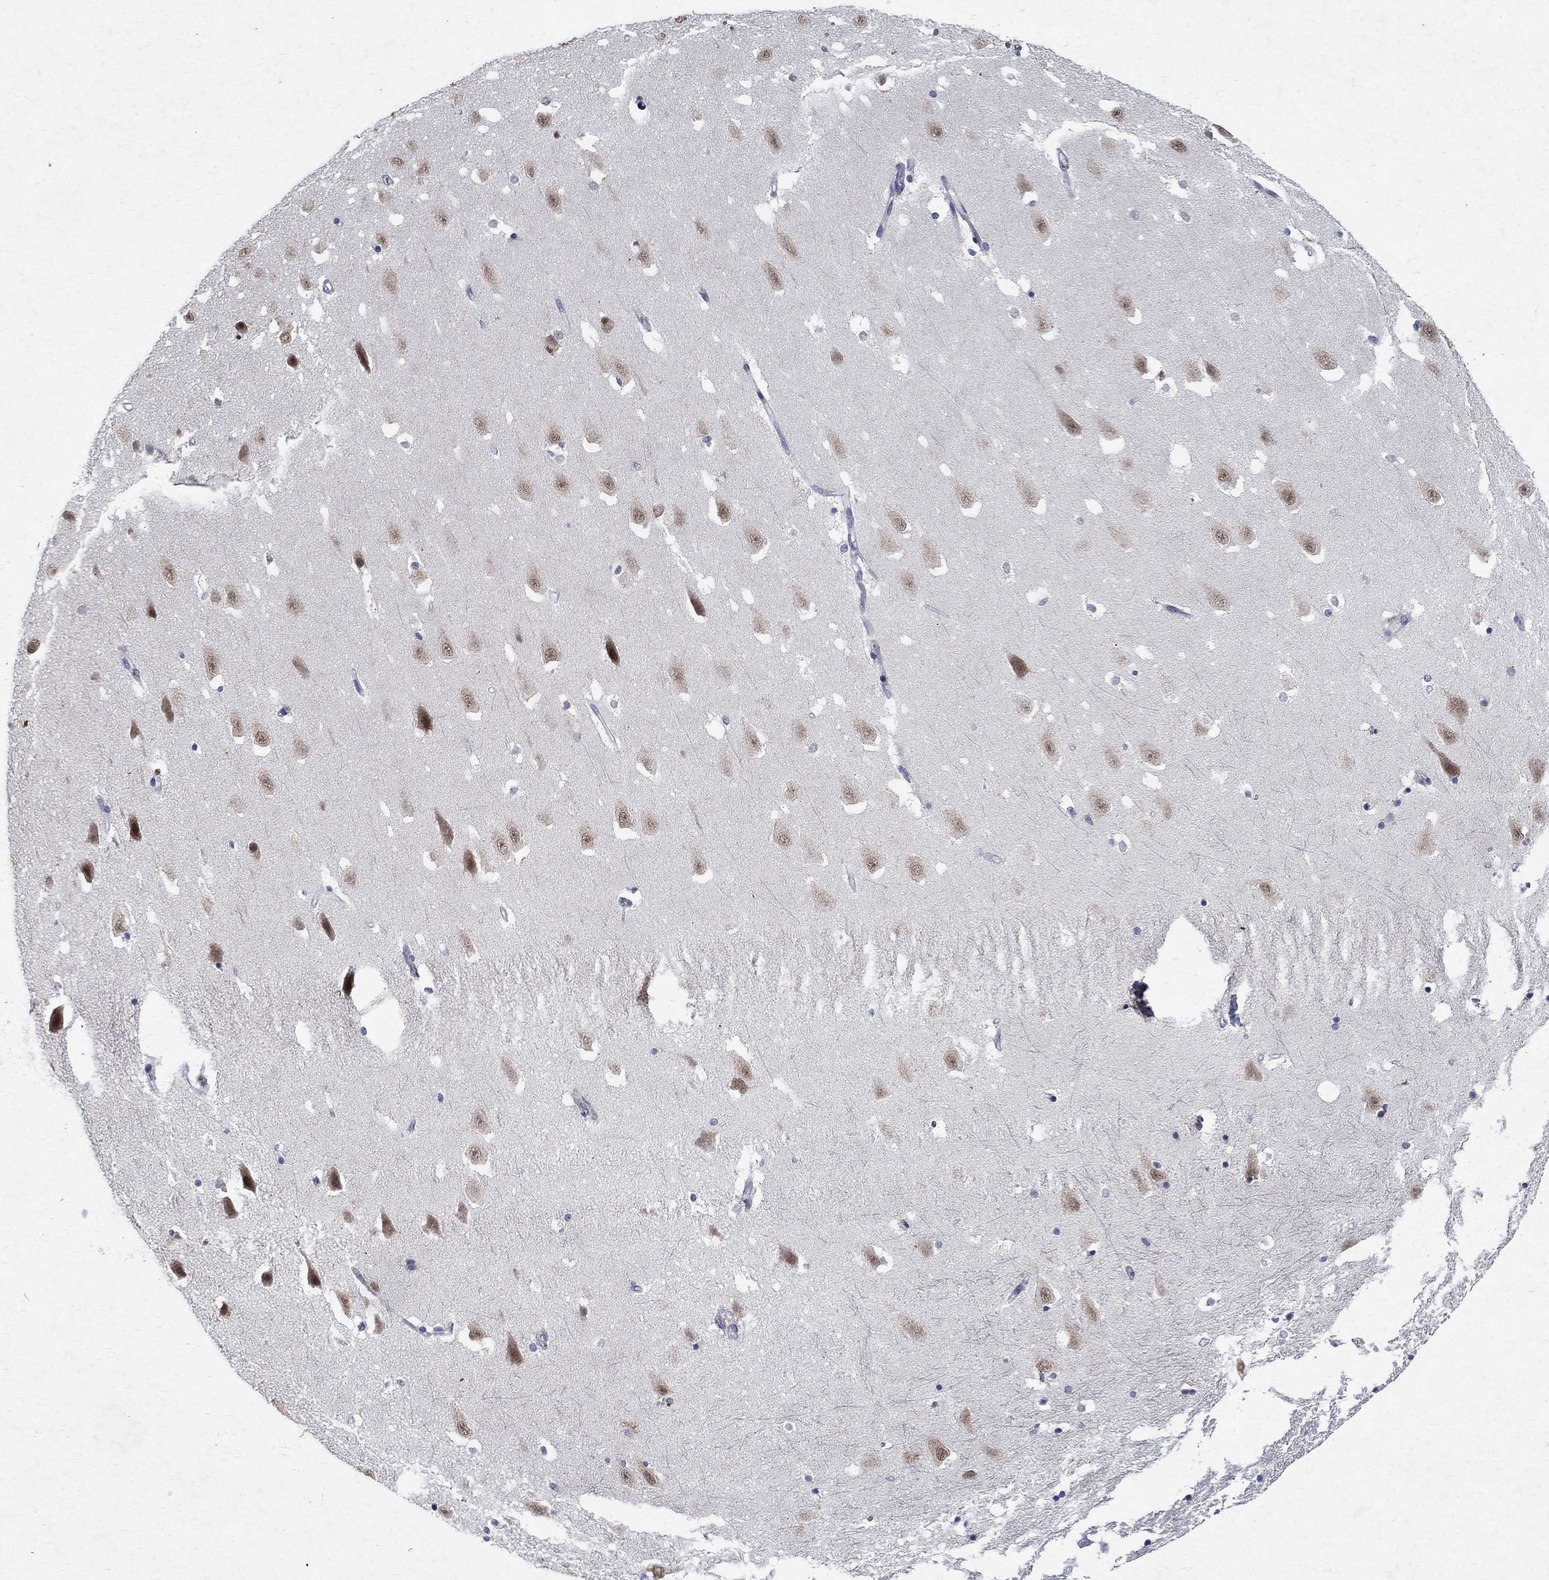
{"staining": {"intensity": "negative", "quantity": "none", "location": "none"}, "tissue": "hippocampus", "cell_type": "Glial cells", "image_type": "normal", "snomed": [{"axis": "morphology", "description": "Normal tissue, NOS"}, {"axis": "topography", "description": "Hippocampus"}], "caption": "This is an IHC image of benign hippocampus. There is no staining in glial cells.", "gene": "RBFOX1", "patient": {"sex": "male", "age": 49}}